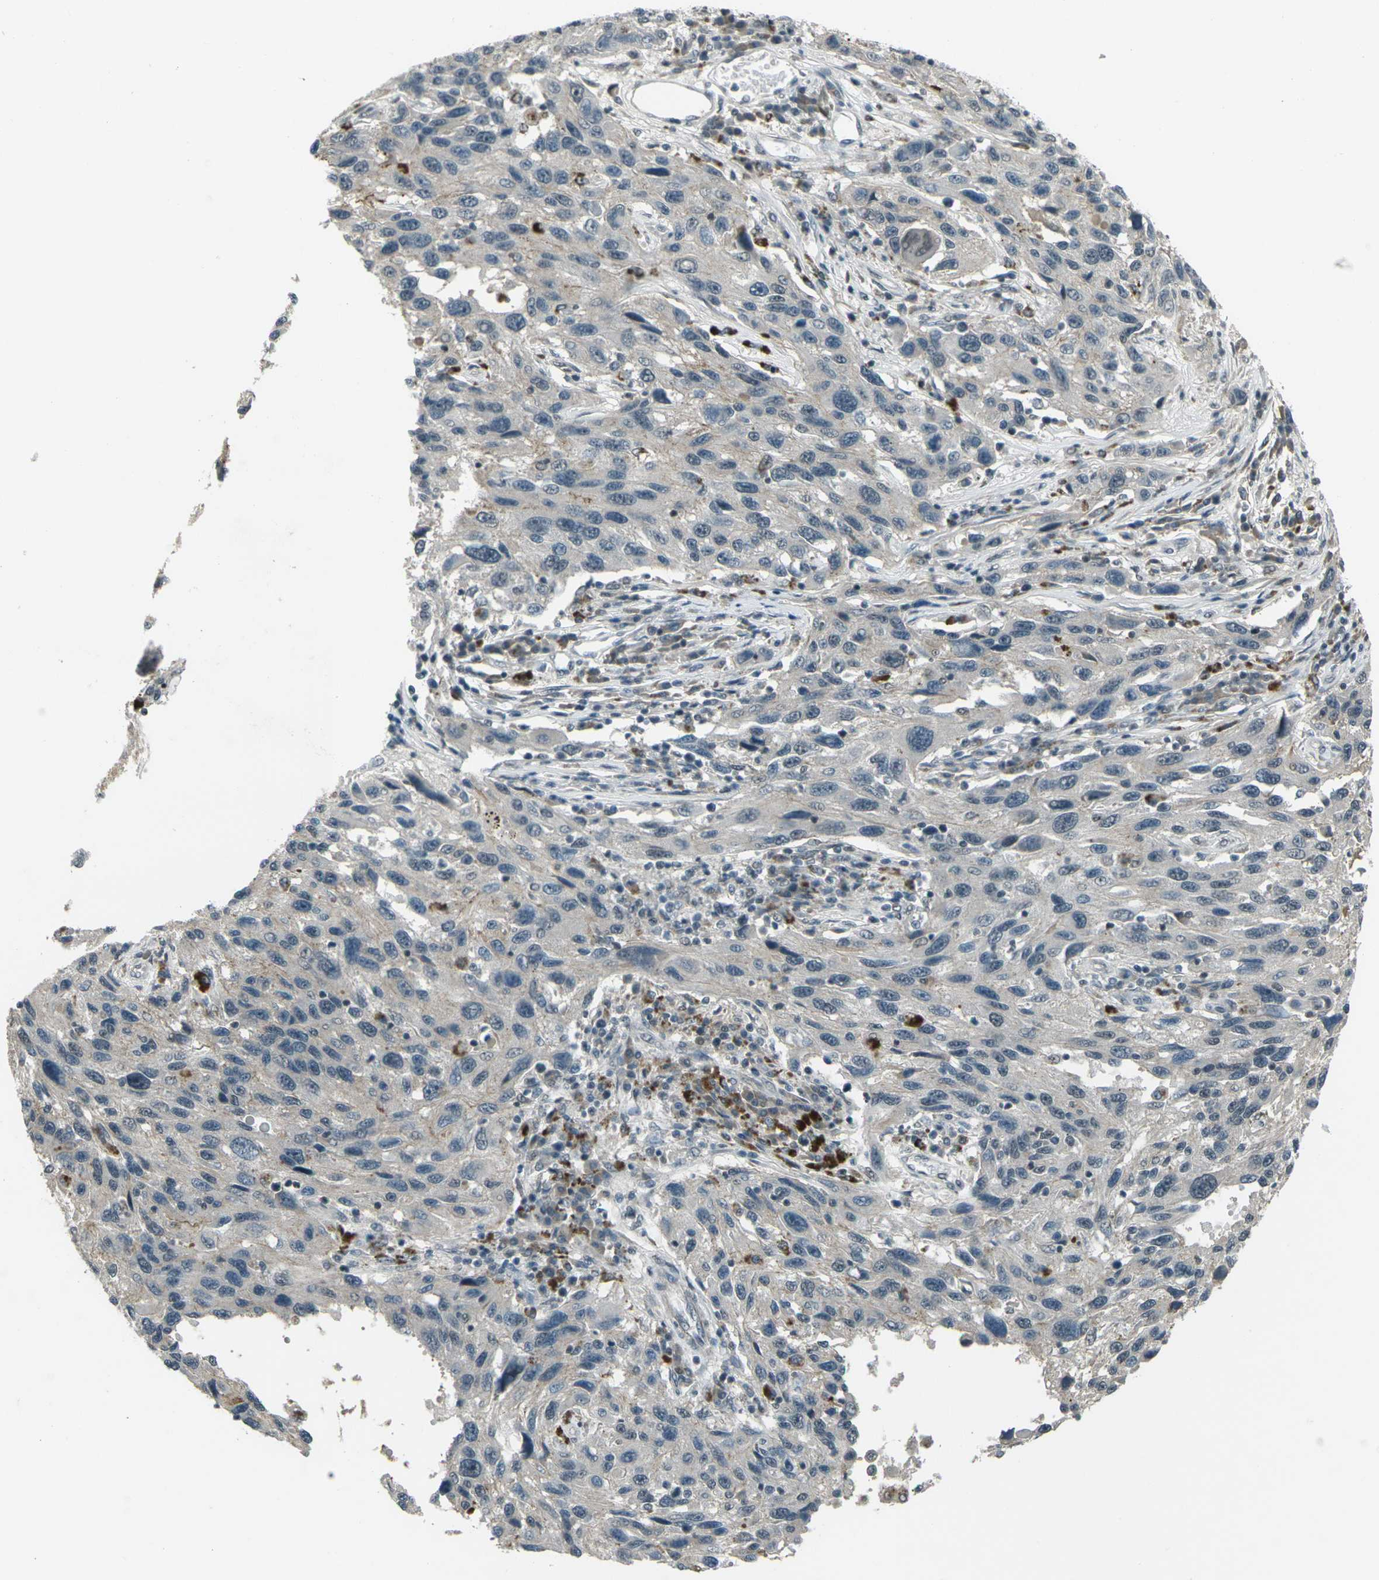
{"staining": {"intensity": "negative", "quantity": "none", "location": "none"}, "tissue": "melanoma", "cell_type": "Tumor cells", "image_type": "cancer", "snomed": [{"axis": "morphology", "description": "Malignant melanoma, NOS"}, {"axis": "topography", "description": "Skin"}], "caption": "Photomicrograph shows no protein positivity in tumor cells of malignant melanoma tissue. (Stains: DAB immunohistochemistry with hematoxylin counter stain, Microscopy: brightfield microscopy at high magnification).", "gene": "GPR19", "patient": {"sex": "male", "age": 53}}